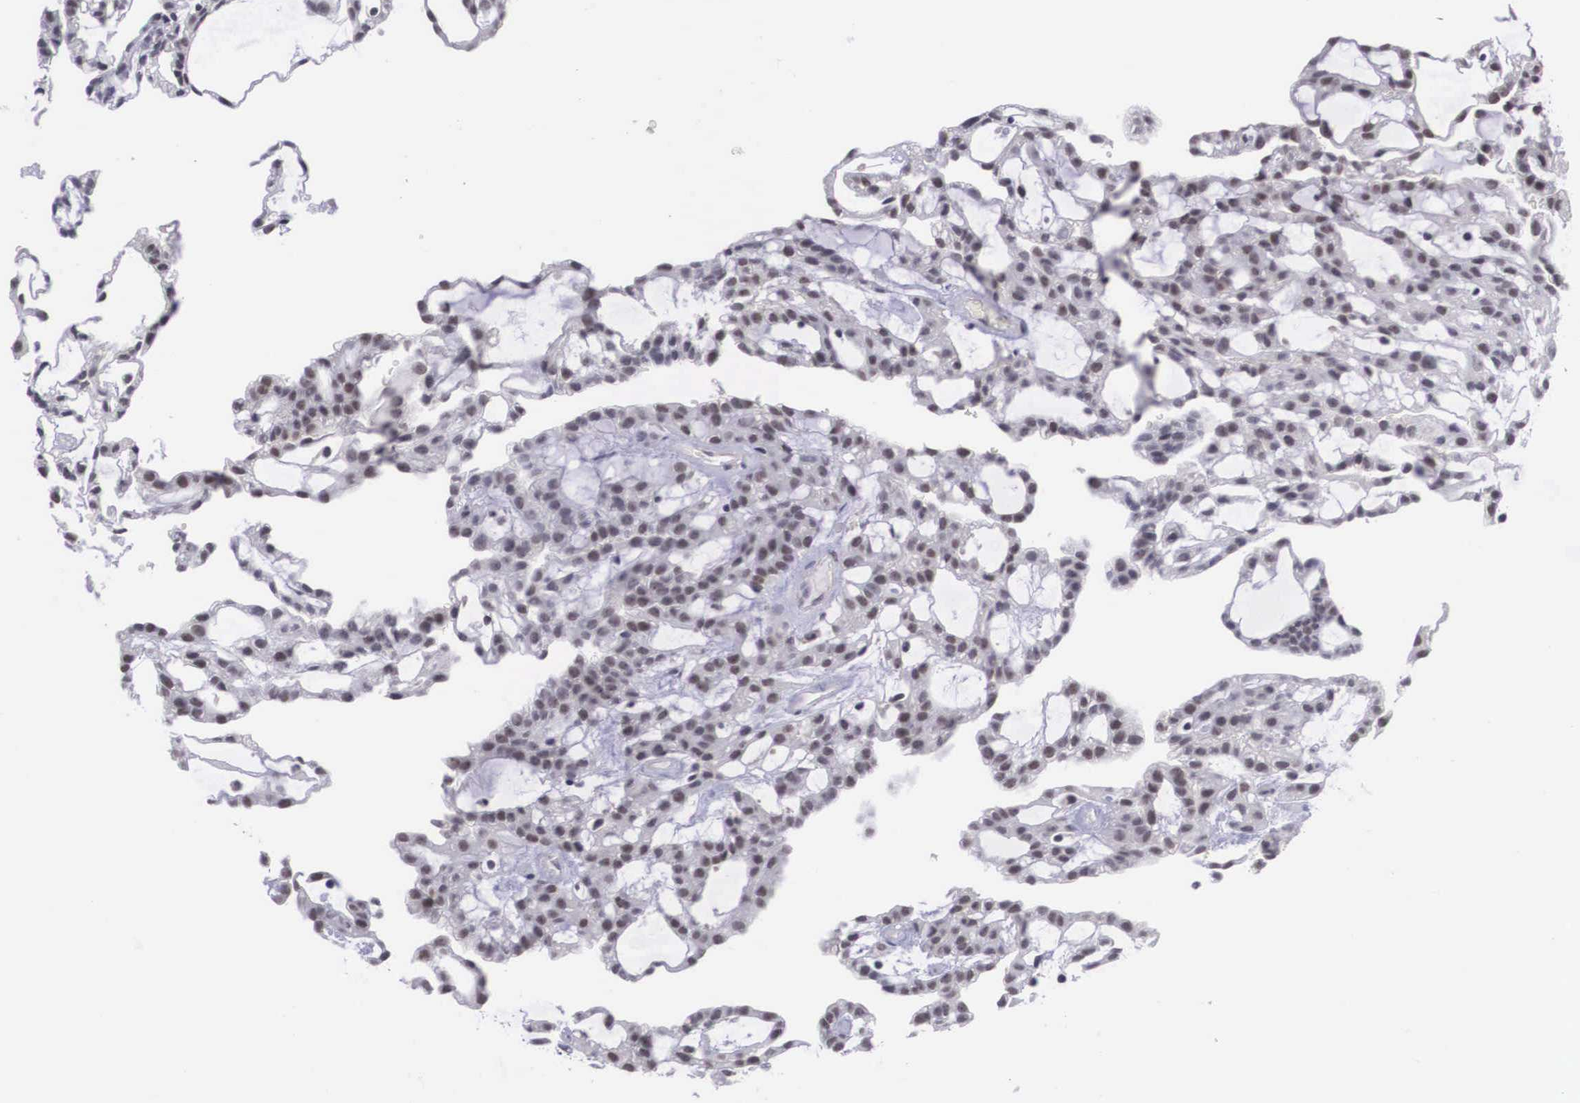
{"staining": {"intensity": "negative", "quantity": "none", "location": "none"}, "tissue": "renal cancer", "cell_type": "Tumor cells", "image_type": "cancer", "snomed": [{"axis": "morphology", "description": "Adenocarcinoma, NOS"}, {"axis": "topography", "description": "Kidney"}], "caption": "The micrograph demonstrates no staining of tumor cells in renal cancer (adenocarcinoma). (Stains: DAB immunohistochemistry (IHC) with hematoxylin counter stain, Microscopy: brightfield microscopy at high magnification).", "gene": "ZNF275", "patient": {"sex": "male", "age": 63}}